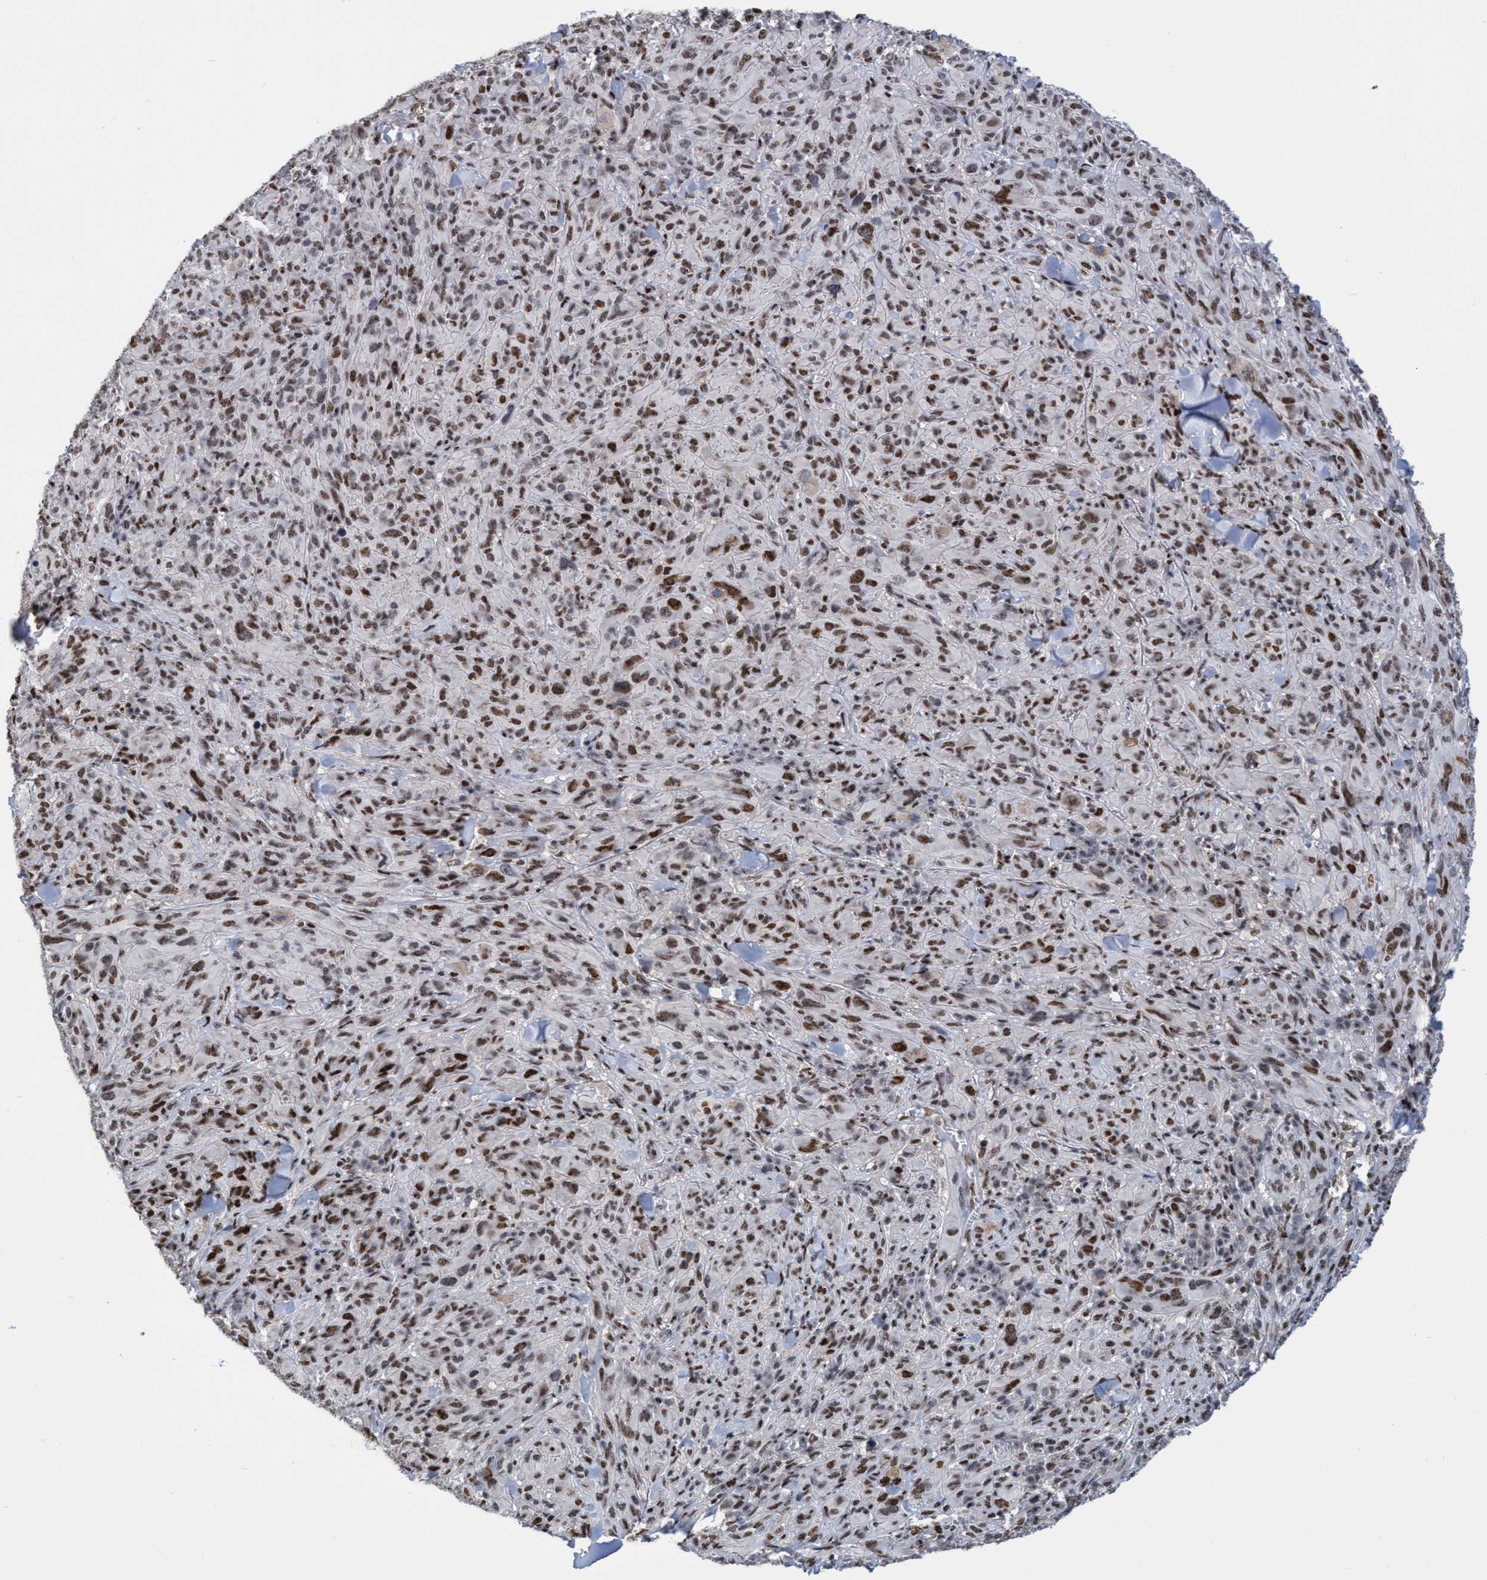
{"staining": {"intensity": "moderate", "quantity": "25%-75%", "location": "nuclear"}, "tissue": "melanoma", "cell_type": "Tumor cells", "image_type": "cancer", "snomed": [{"axis": "morphology", "description": "Malignant melanoma, NOS"}, {"axis": "topography", "description": "Skin of head"}], "caption": "Malignant melanoma stained with DAB immunohistochemistry demonstrates medium levels of moderate nuclear expression in approximately 25%-75% of tumor cells.", "gene": "C9orf78", "patient": {"sex": "male", "age": 96}}